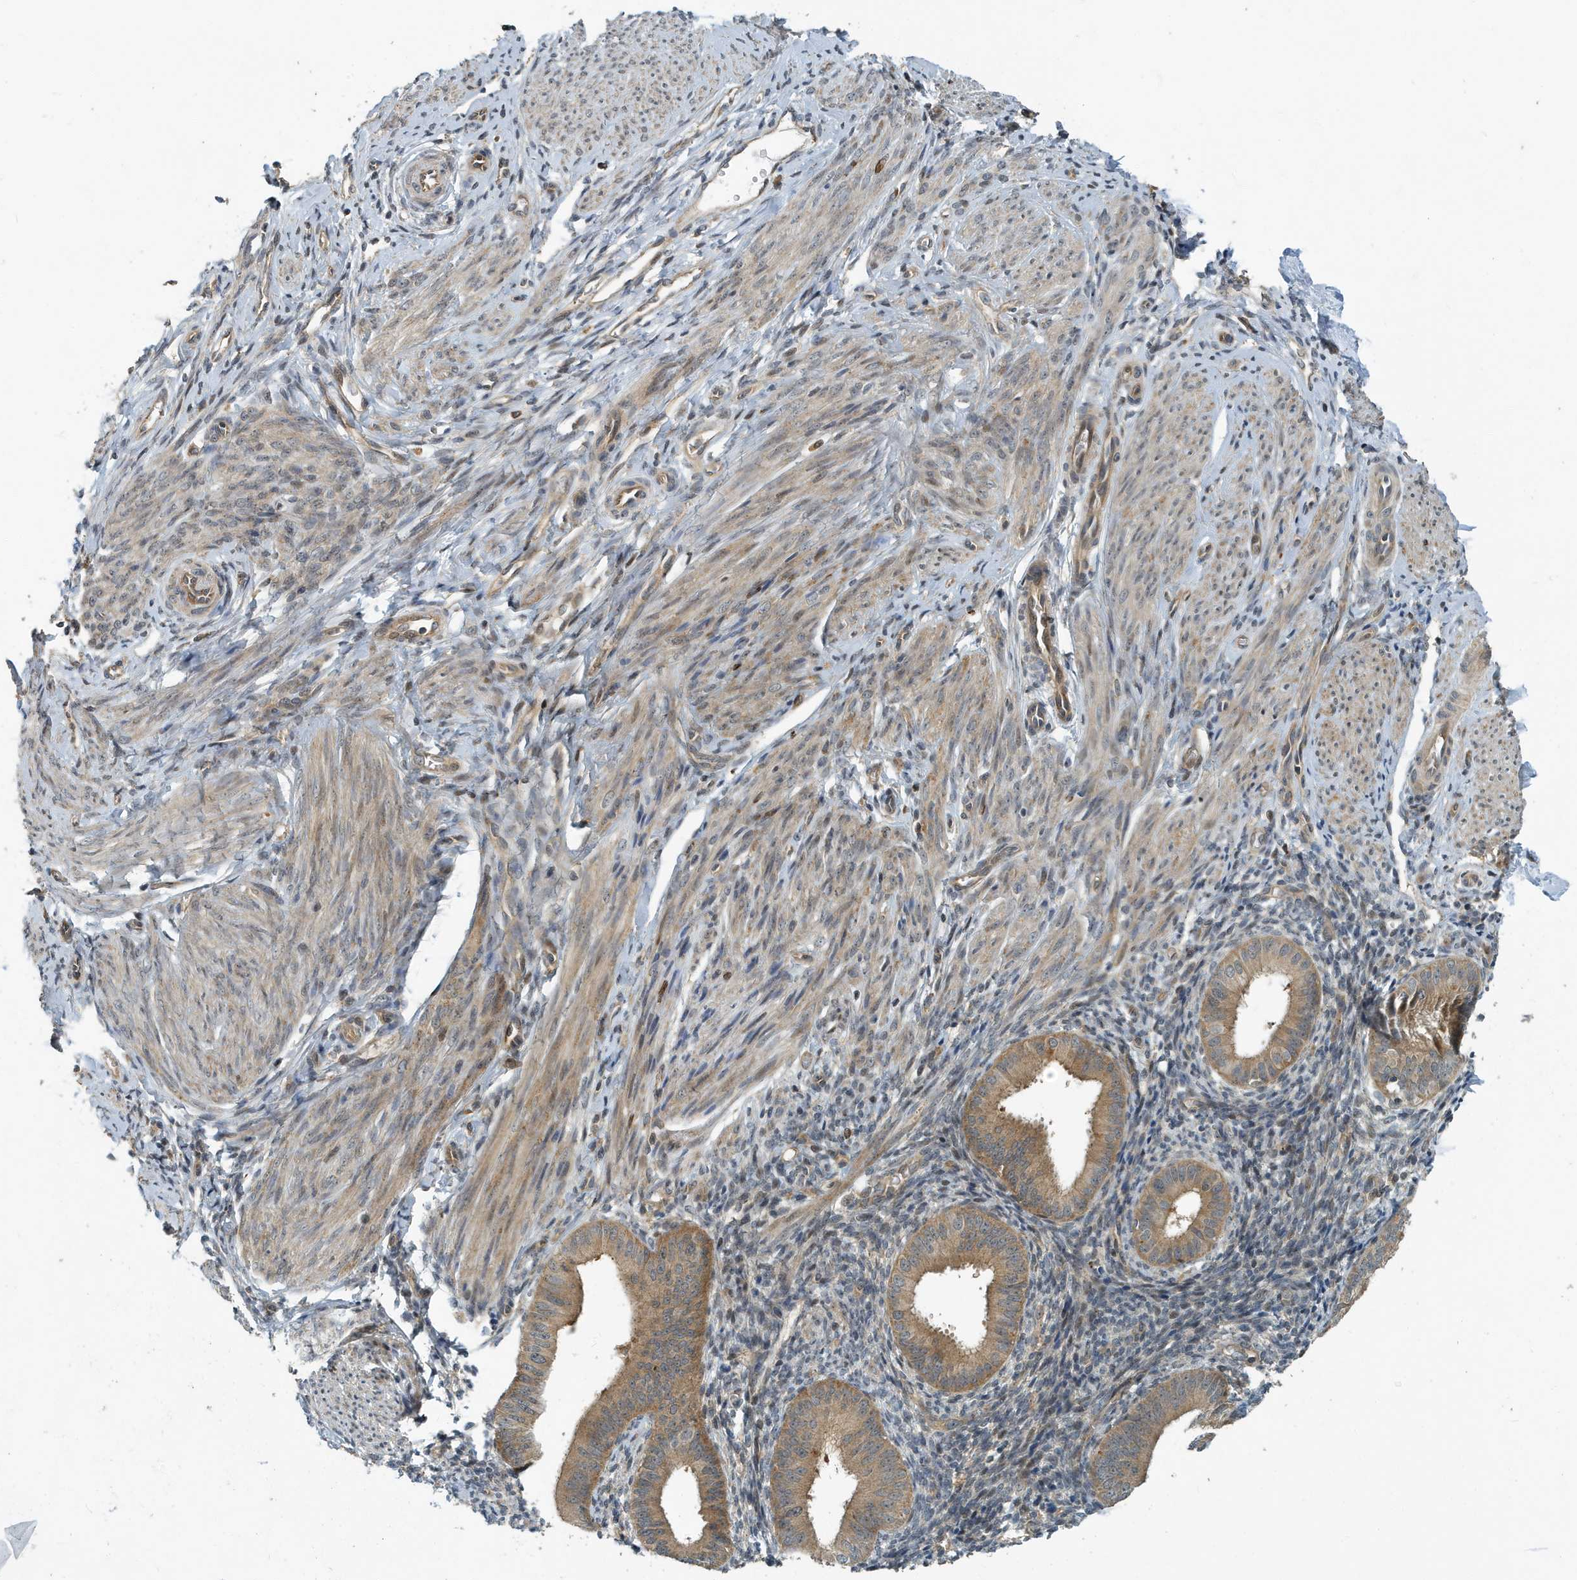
{"staining": {"intensity": "negative", "quantity": "none", "location": "none"}, "tissue": "endometrium", "cell_type": "Cells in endometrial stroma", "image_type": "normal", "snomed": [{"axis": "morphology", "description": "Normal tissue, NOS"}, {"axis": "topography", "description": "Uterus"}, {"axis": "topography", "description": "Endometrium"}], "caption": "Immunohistochemistry (IHC) image of normal endometrium: endometrium stained with DAB (3,3'-diaminobenzidine) displays no significant protein expression in cells in endometrial stroma.", "gene": "KIF15", "patient": {"sex": "female", "age": 48}}